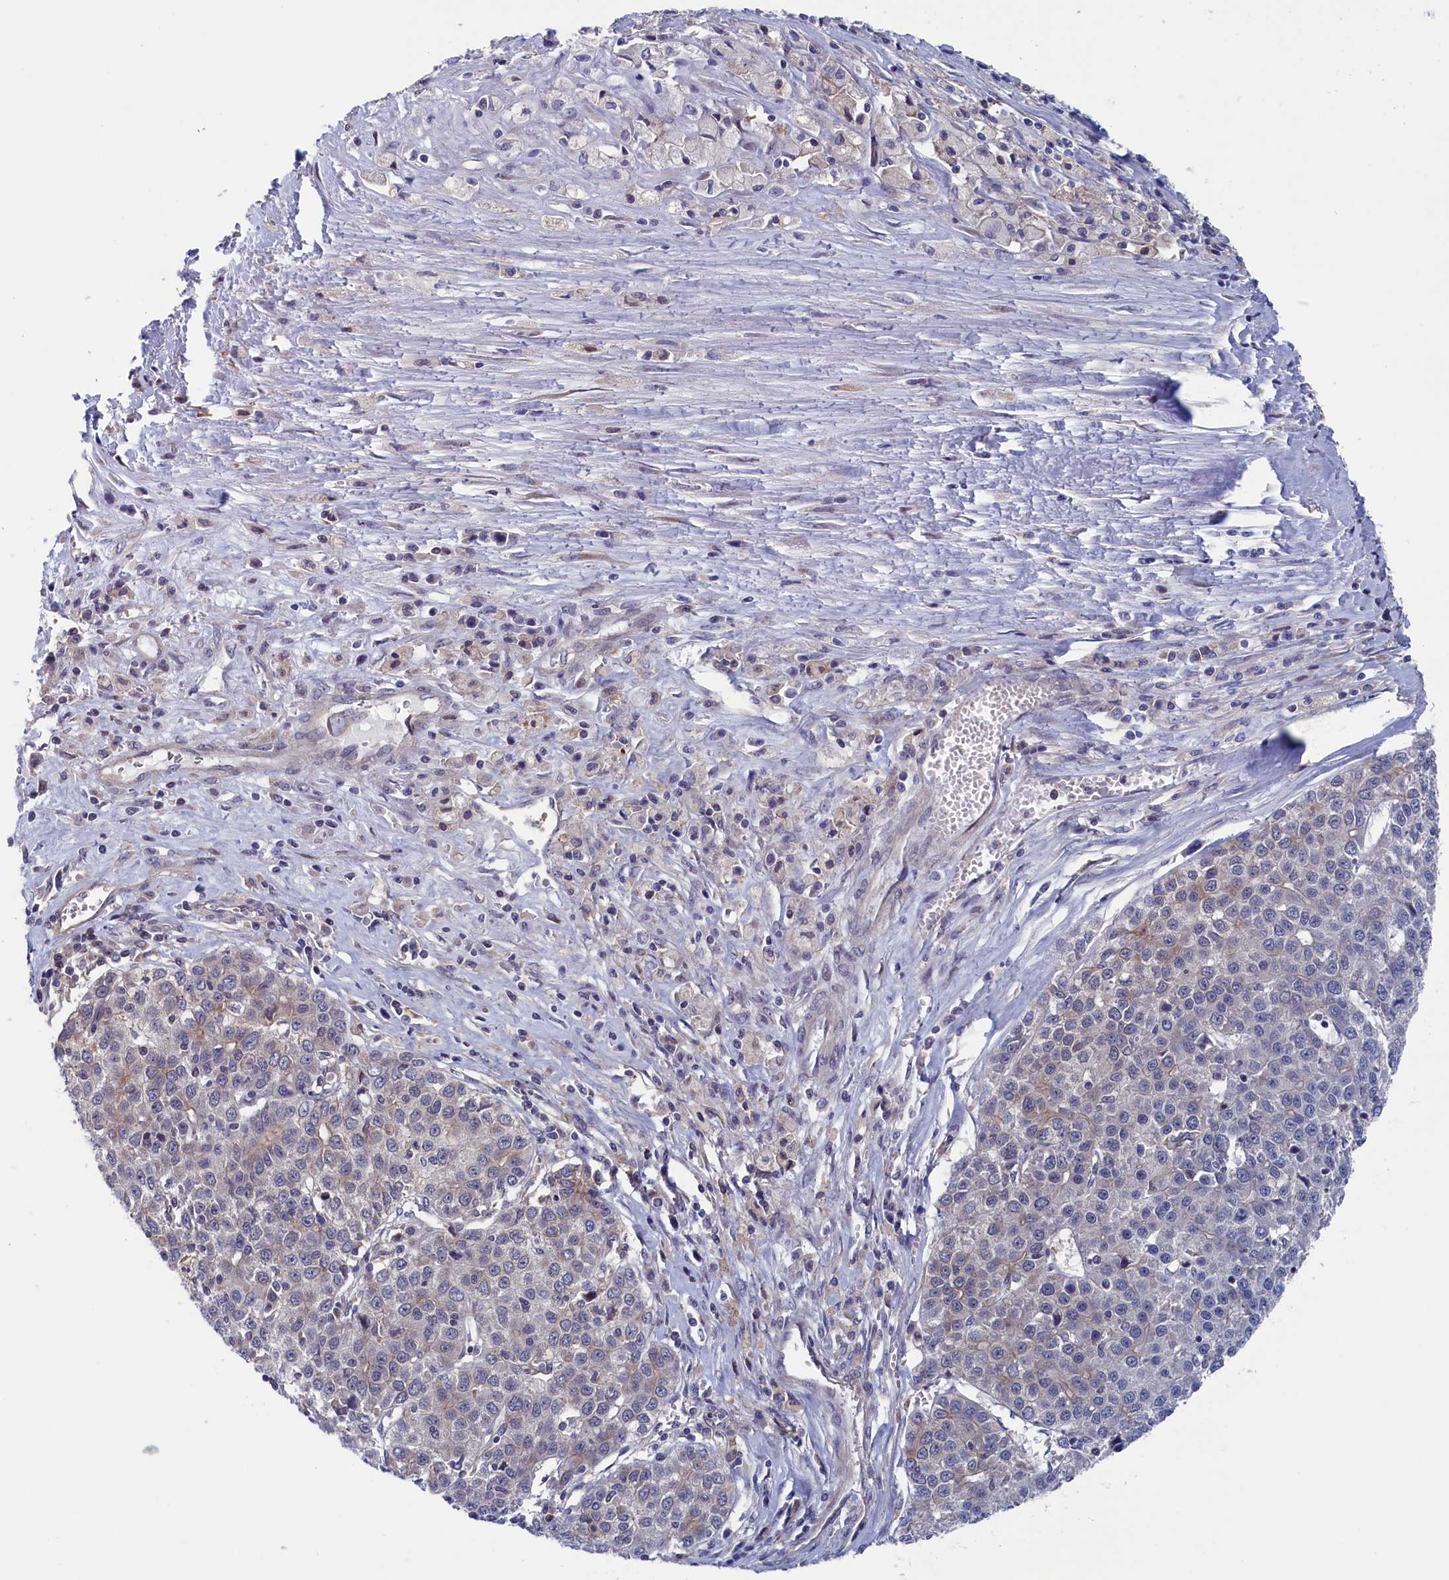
{"staining": {"intensity": "moderate", "quantity": "25%-75%", "location": "cytoplasmic/membranous"}, "tissue": "liver cancer", "cell_type": "Tumor cells", "image_type": "cancer", "snomed": [{"axis": "morphology", "description": "Carcinoma, Hepatocellular, NOS"}, {"axis": "topography", "description": "Liver"}], "caption": "Immunohistochemical staining of human liver cancer (hepatocellular carcinoma) exhibits medium levels of moderate cytoplasmic/membranous protein positivity in approximately 25%-75% of tumor cells. (DAB (3,3'-diaminobenzidine) = brown stain, brightfield microscopy at high magnification).", "gene": "SPATA13", "patient": {"sex": "female", "age": 53}}